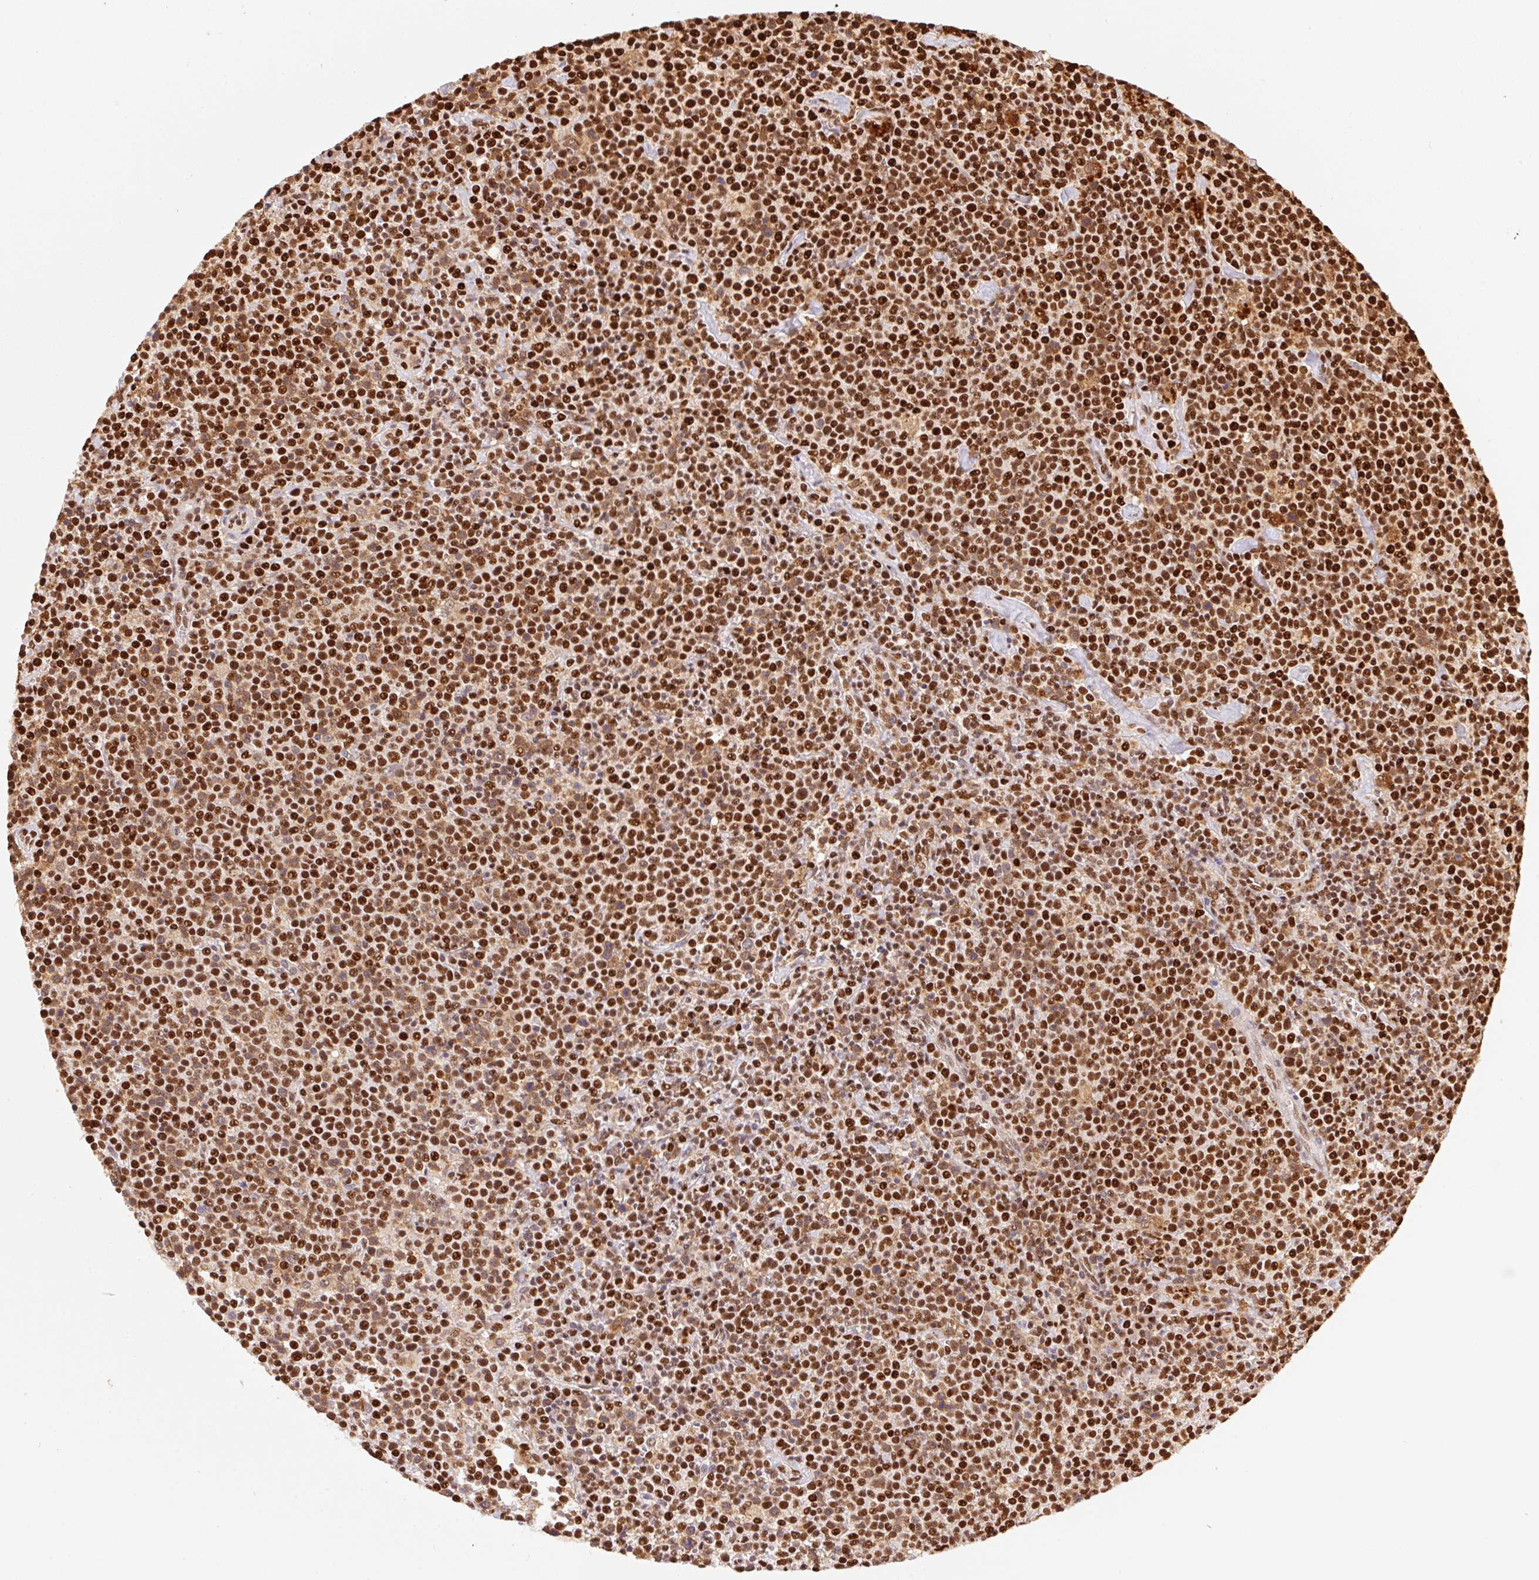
{"staining": {"intensity": "strong", "quantity": ">75%", "location": "nuclear"}, "tissue": "lymphoma", "cell_type": "Tumor cells", "image_type": "cancer", "snomed": [{"axis": "morphology", "description": "Malignant lymphoma, non-Hodgkin's type, High grade"}, {"axis": "topography", "description": "Lymph node"}], "caption": "This image demonstrates immunohistochemistry (IHC) staining of human malignant lymphoma, non-Hodgkin's type (high-grade), with high strong nuclear positivity in approximately >75% of tumor cells.", "gene": "GPR139", "patient": {"sex": "male", "age": 61}}